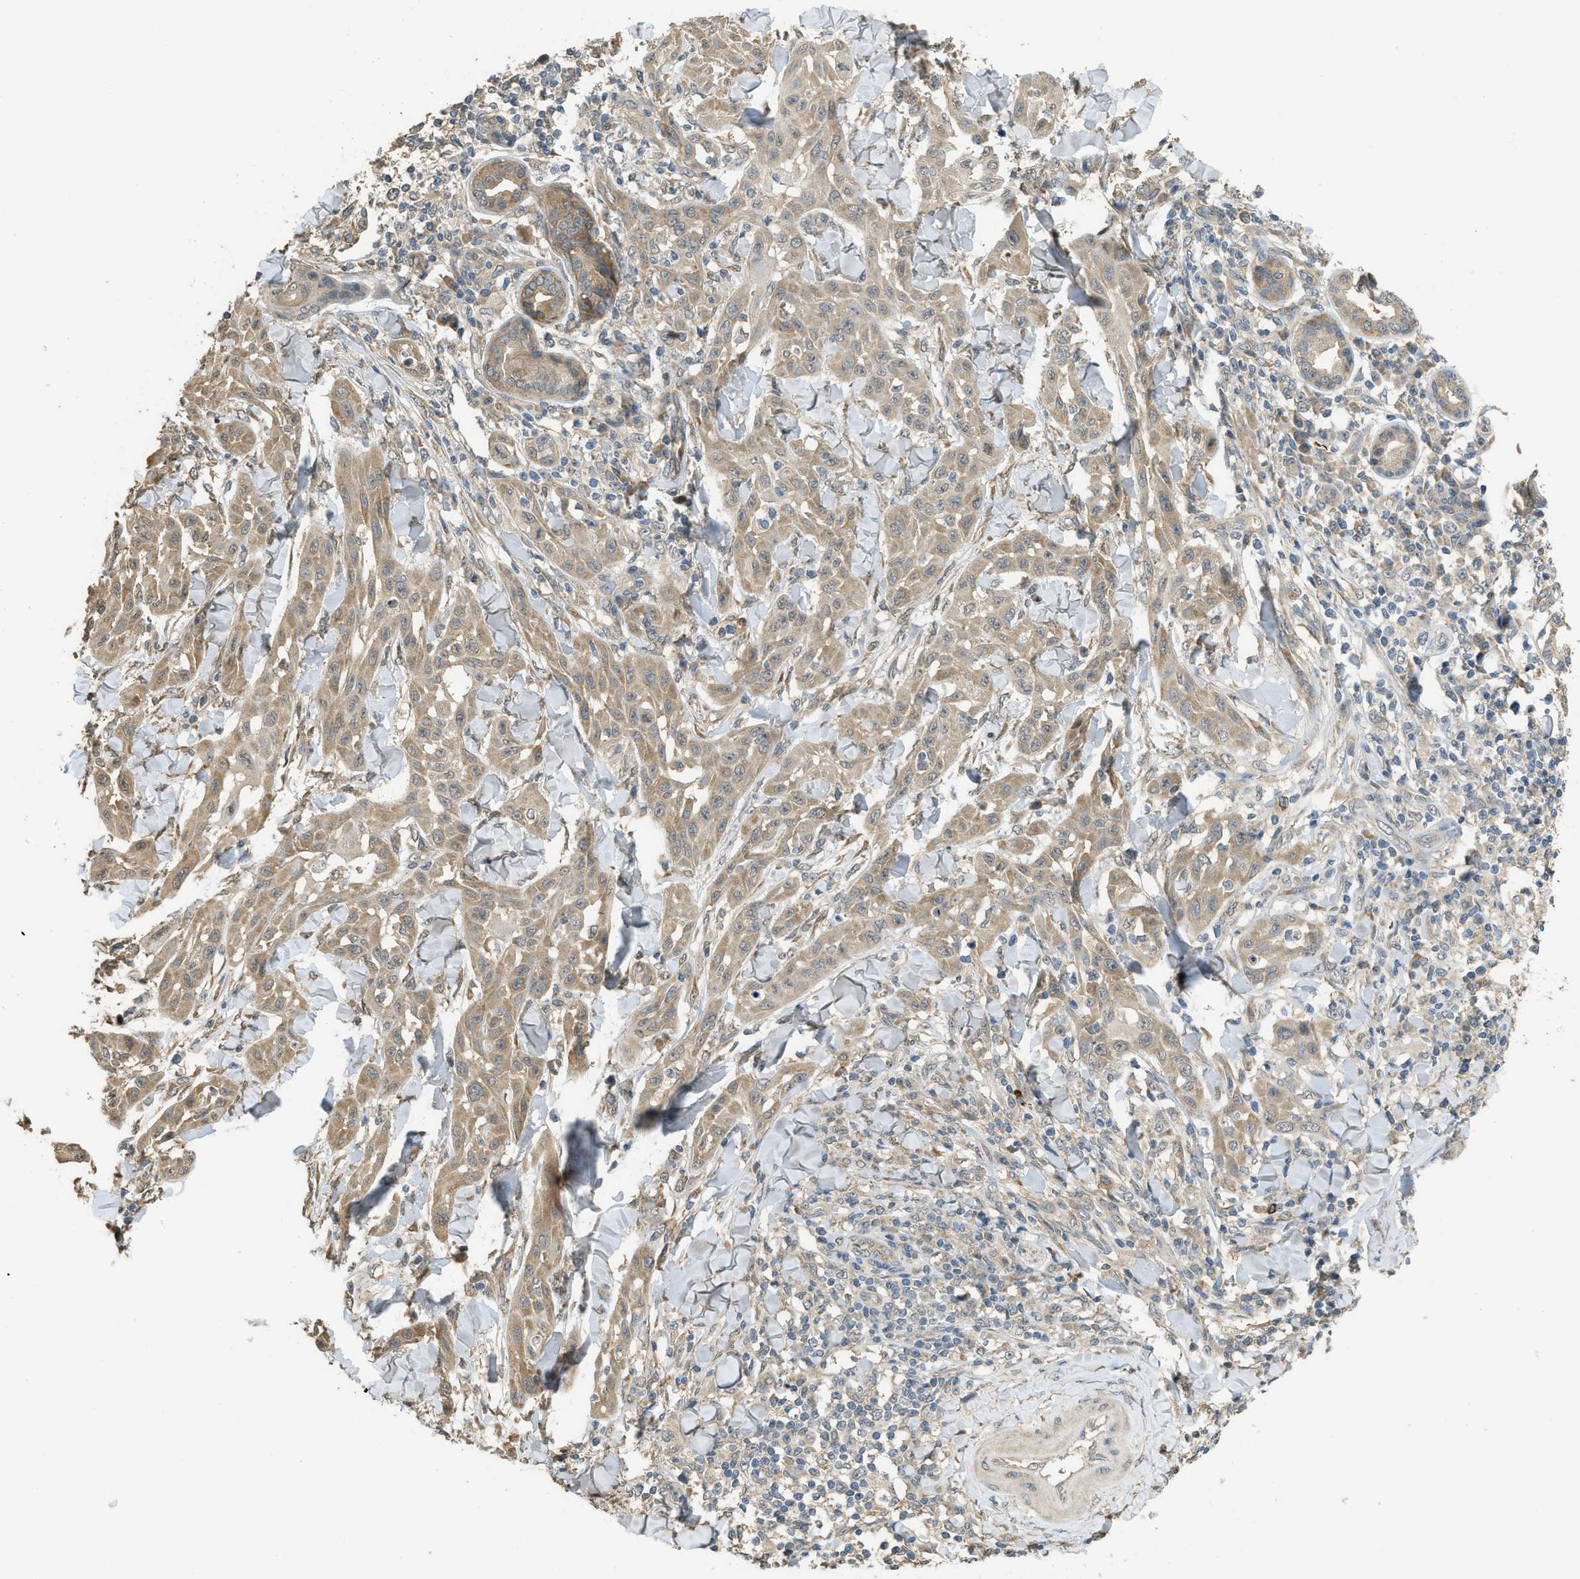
{"staining": {"intensity": "weak", "quantity": ">75%", "location": "cytoplasmic/membranous"}, "tissue": "skin cancer", "cell_type": "Tumor cells", "image_type": "cancer", "snomed": [{"axis": "morphology", "description": "Squamous cell carcinoma, NOS"}, {"axis": "topography", "description": "Skin"}], "caption": "Immunohistochemical staining of squamous cell carcinoma (skin) exhibits weak cytoplasmic/membranous protein staining in about >75% of tumor cells.", "gene": "IGF2BP2", "patient": {"sex": "male", "age": 24}}